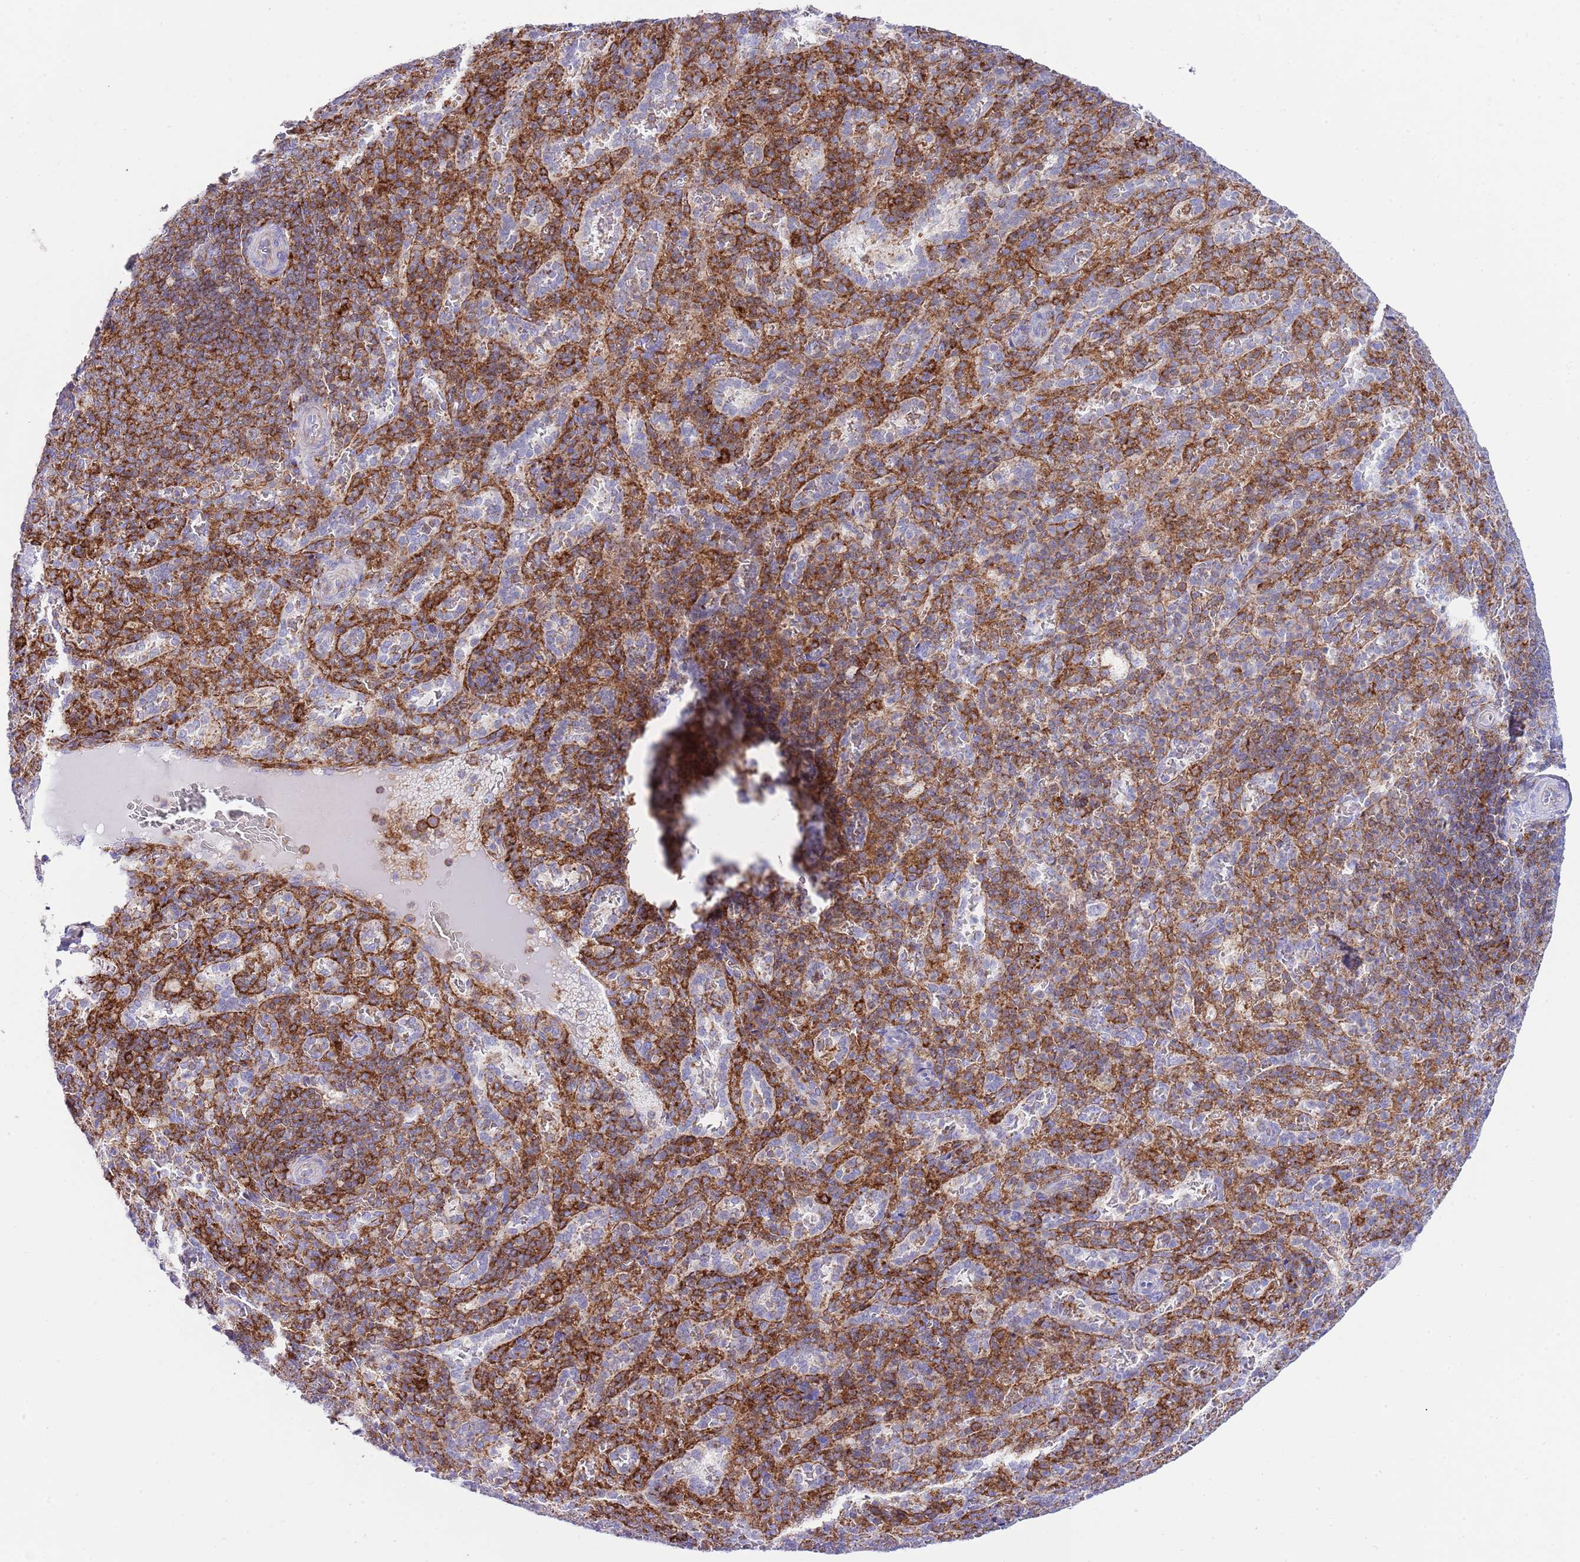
{"staining": {"intensity": "moderate", "quantity": "25%-75%", "location": "cytoplasmic/membranous"}, "tissue": "spleen", "cell_type": "Cells in red pulp", "image_type": "normal", "snomed": [{"axis": "morphology", "description": "Normal tissue, NOS"}, {"axis": "topography", "description": "Spleen"}], "caption": "This photomicrograph reveals immunohistochemistry staining of benign spleen, with medium moderate cytoplasmic/membranous expression in about 25%-75% of cells in red pulp.", "gene": "ALDH3A1", "patient": {"sex": "female", "age": 21}}